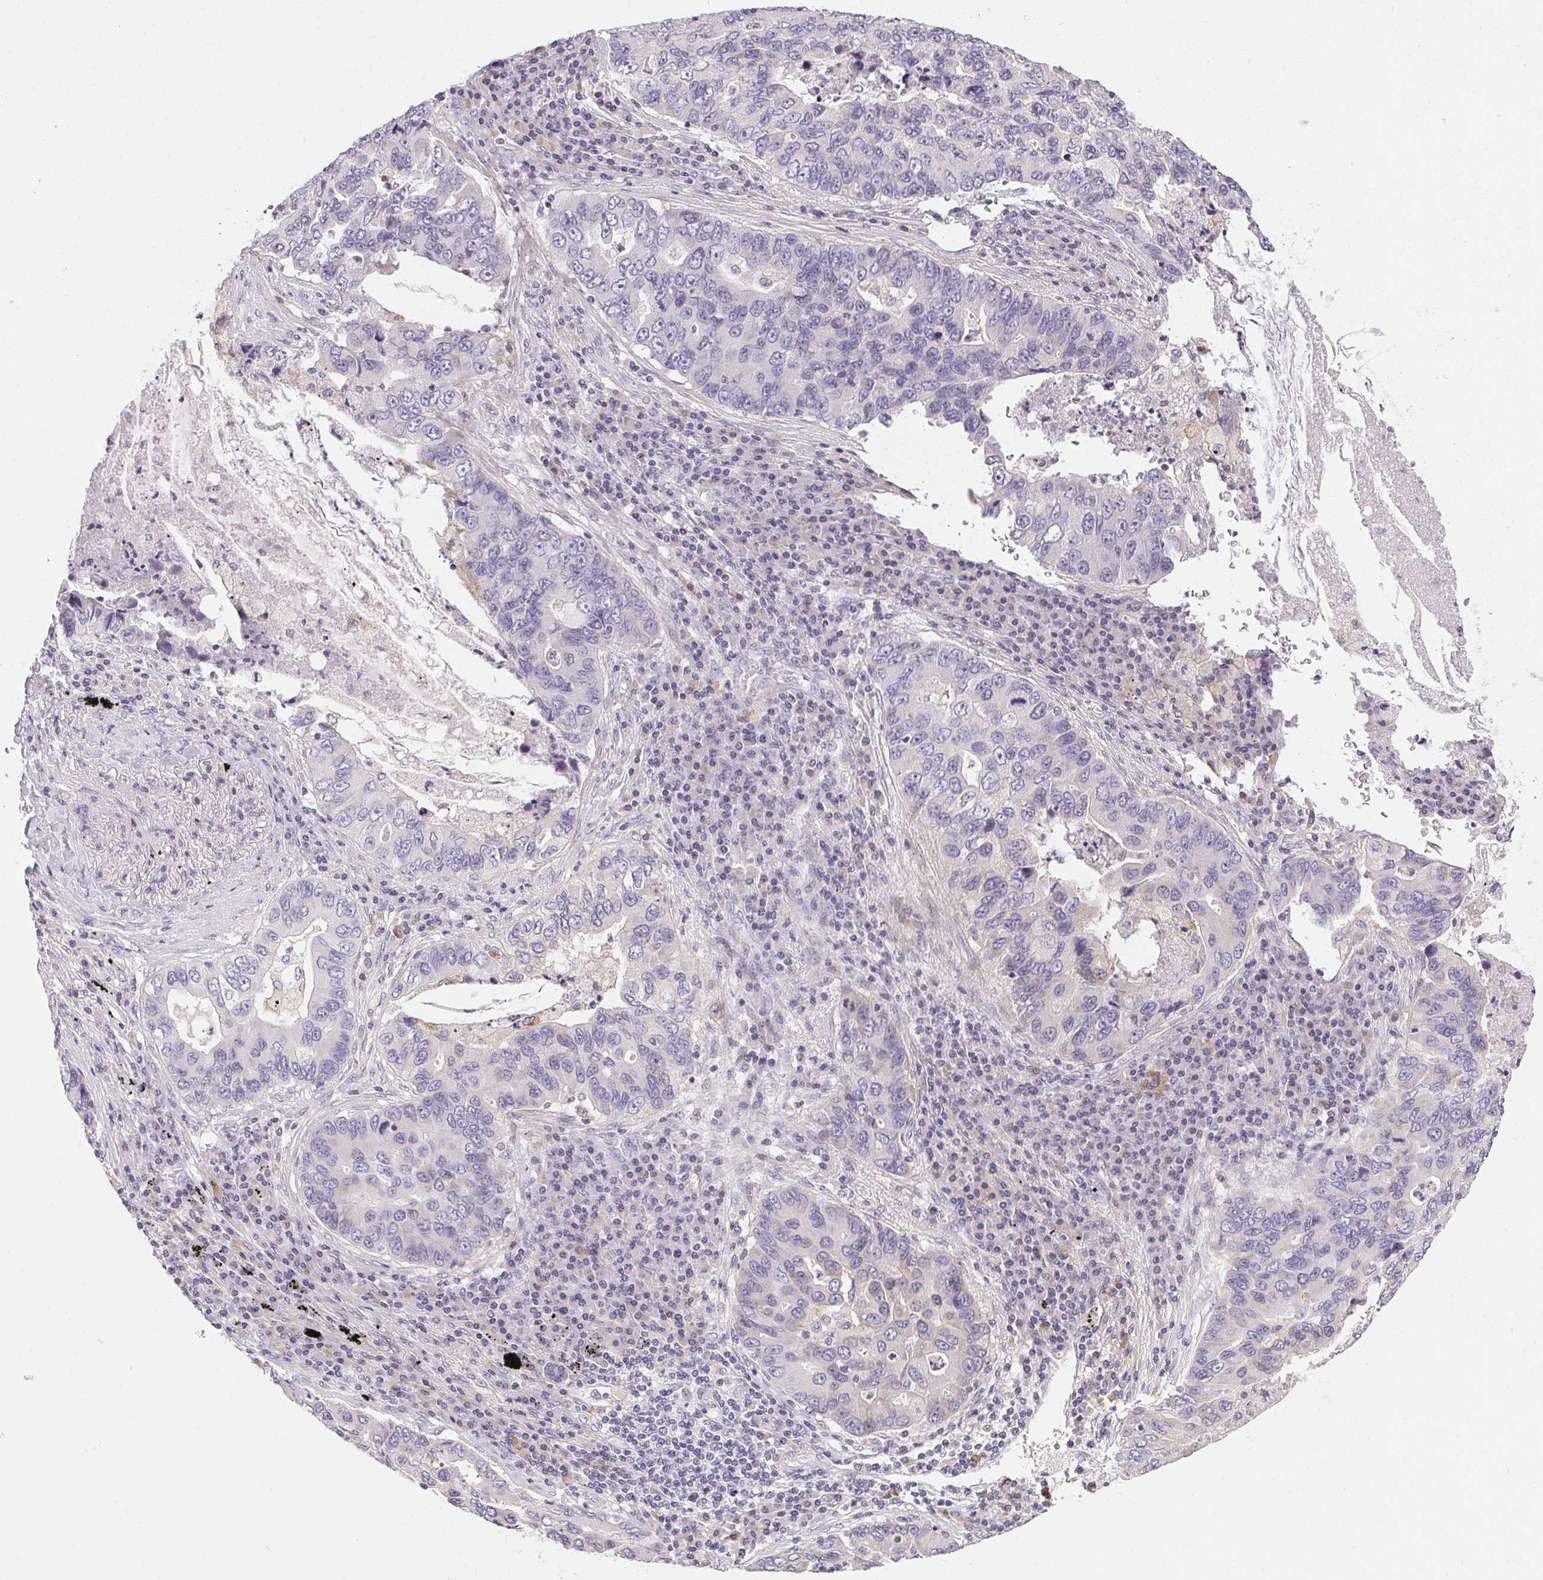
{"staining": {"intensity": "negative", "quantity": "none", "location": "none"}, "tissue": "lung cancer", "cell_type": "Tumor cells", "image_type": "cancer", "snomed": [{"axis": "morphology", "description": "Adenocarcinoma, NOS"}, {"axis": "morphology", "description": "Adenocarcinoma, metastatic, NOS"}, {"axis": "topography", "description": "Lymph node"}, {"axis": "topography", "description": "Lung"}], "caption": "Immunohistochemistry micrograph of neoplastic tissue: human lung adenocarcinoma stained with DAB reveals no significant protein positivity in tumor cells. The staining was performed using DAB to visualize the protein expression in brown, while the nuclei were stained in blue with hematoxylin (Magnification: 20x).", "gene": "TMEM52B", "patient": {"sex": "female", "age": 54}}